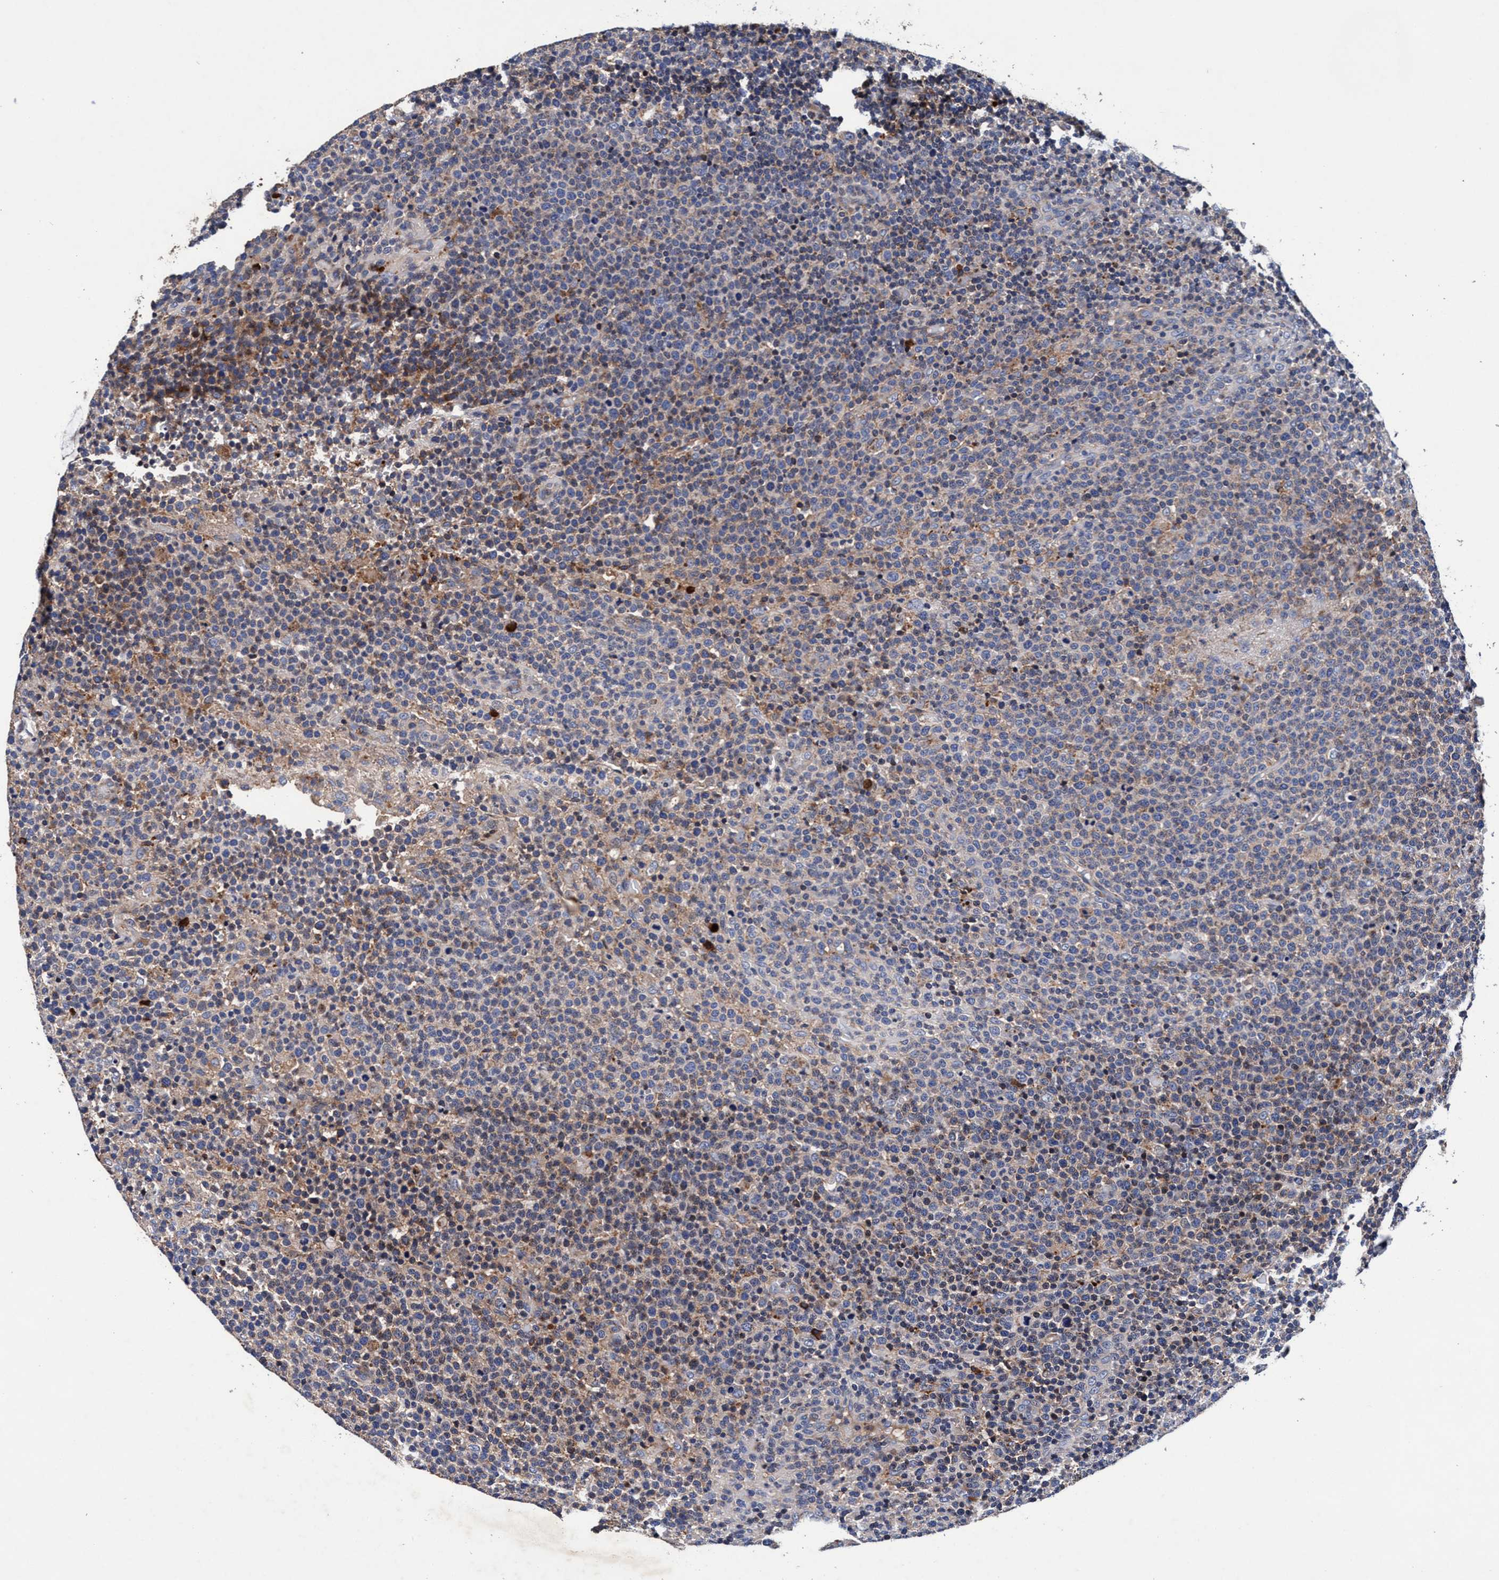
{"staining": {"intensity": "weak", "quantity": "<25%", "location": "cytoplasmic/membranous"}, "tissue": "lymphoma", "cell_type": "Tumor cells", "image_type": "cancer", "snomed": [{"axis": "morphology", "description": "Malignant lymphoma, non-Hodgkin's type, High grade"}, {"axis": "topography", "description": "Lymph node"}], "caption": "The IHC image has no significant positivity in tumor cells of high-grade malignant lymphoma, non-Hodgkin's type tissue.", "gene": "RNF208", "patient": {"sex": "male", "age": 61}}